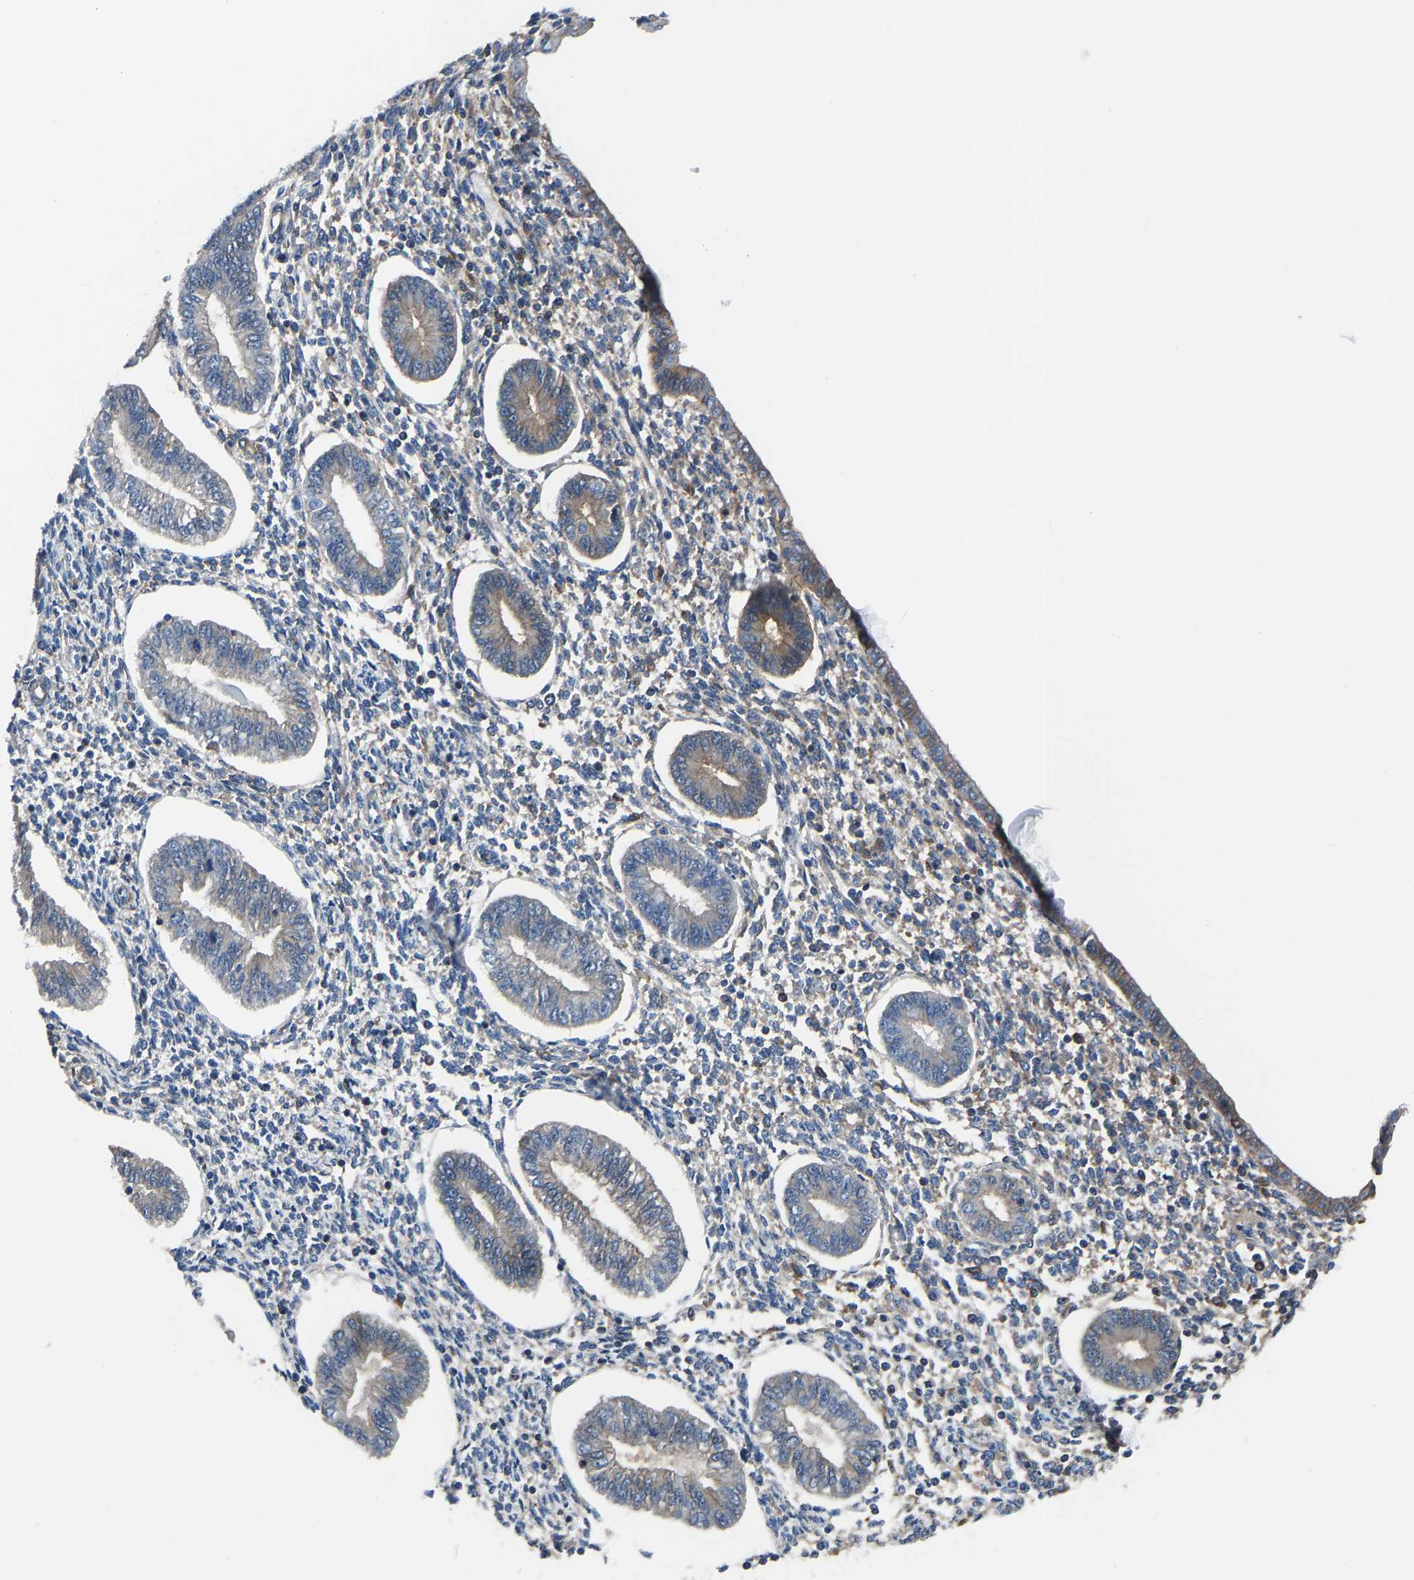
{"staining": {"intensity": "weak", "quantity": "<25%", "location": "cytoplasmic/membranous"}, "tissue": "endometrium", "cell_type": "Cells in endometrial stroma", "image_type": "normal", "snomed": [{"axis": "morphology", "description": "Normal tissue, NOS"}, {"axis": "topography", "description": "Endometrium"}], "caption": "Endometrium stained for a protein using IHC reveals no positivity cells in endometrial stroma.", "gene": "PRKAR1A", "patient": {"sex": "female", "age": 50}}